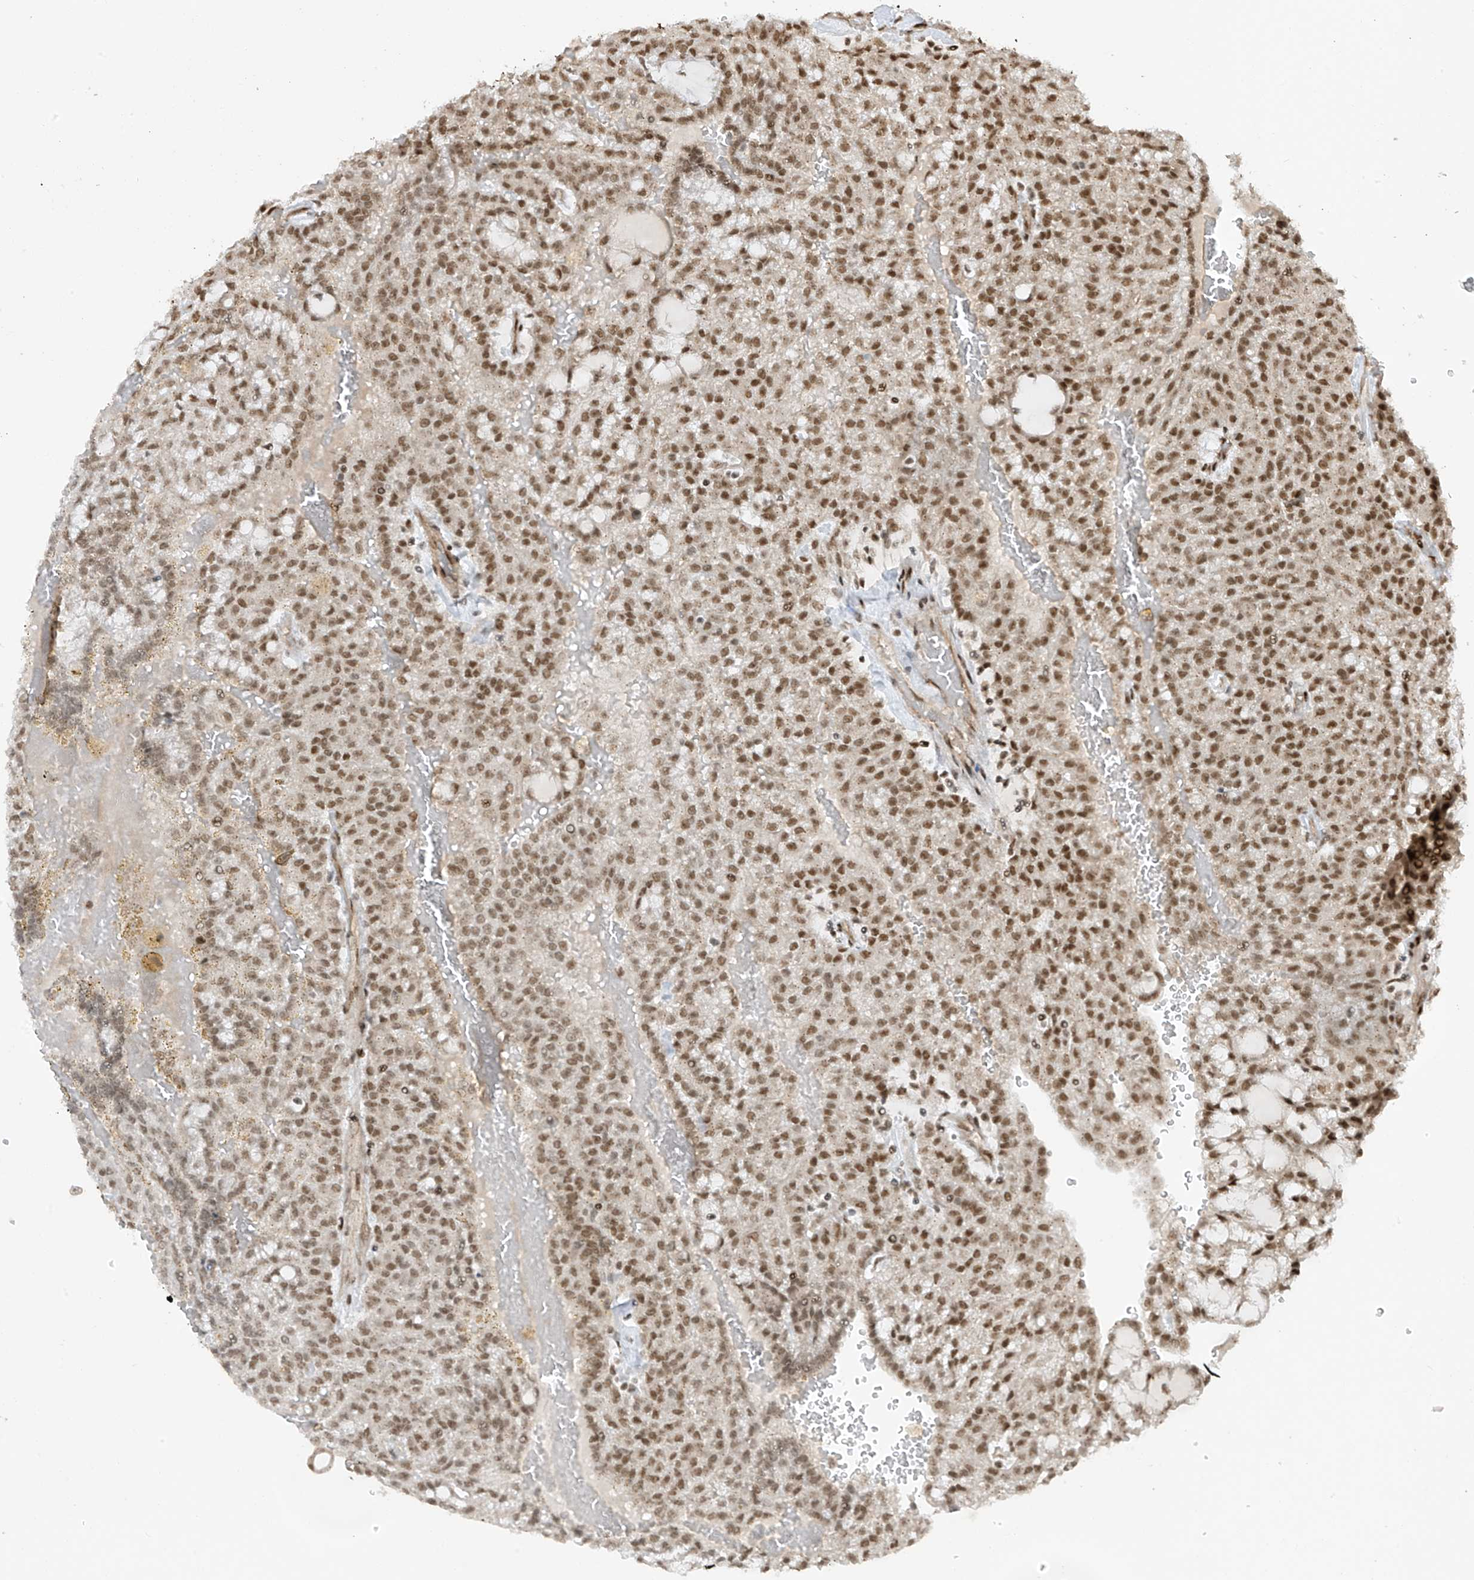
{"staining": {"intensity": "moderate", "quantity": ">75%", "location": "nuclear"}, "tissue": "renal cancer", "cell_type": "Tumor cells", "image_type": "cancer", "snomed": [{"axis": "morphology", "description": "Adenocarcinoma, NOS"}, {"axis": "topography", "description": "Kidney"}], "caption": "Immunohistochemical staining of human adenocarcinoma (renal) reveals medium levels of moderate nuclear protein positivity in about >75% of tumor cells. (DAB (3,3'-diaminobenzidine) IHC with brightfield microscopy, high magnification).", "gene": "ARHGEF3", "patient": {"sex": "male", "age": 63}}